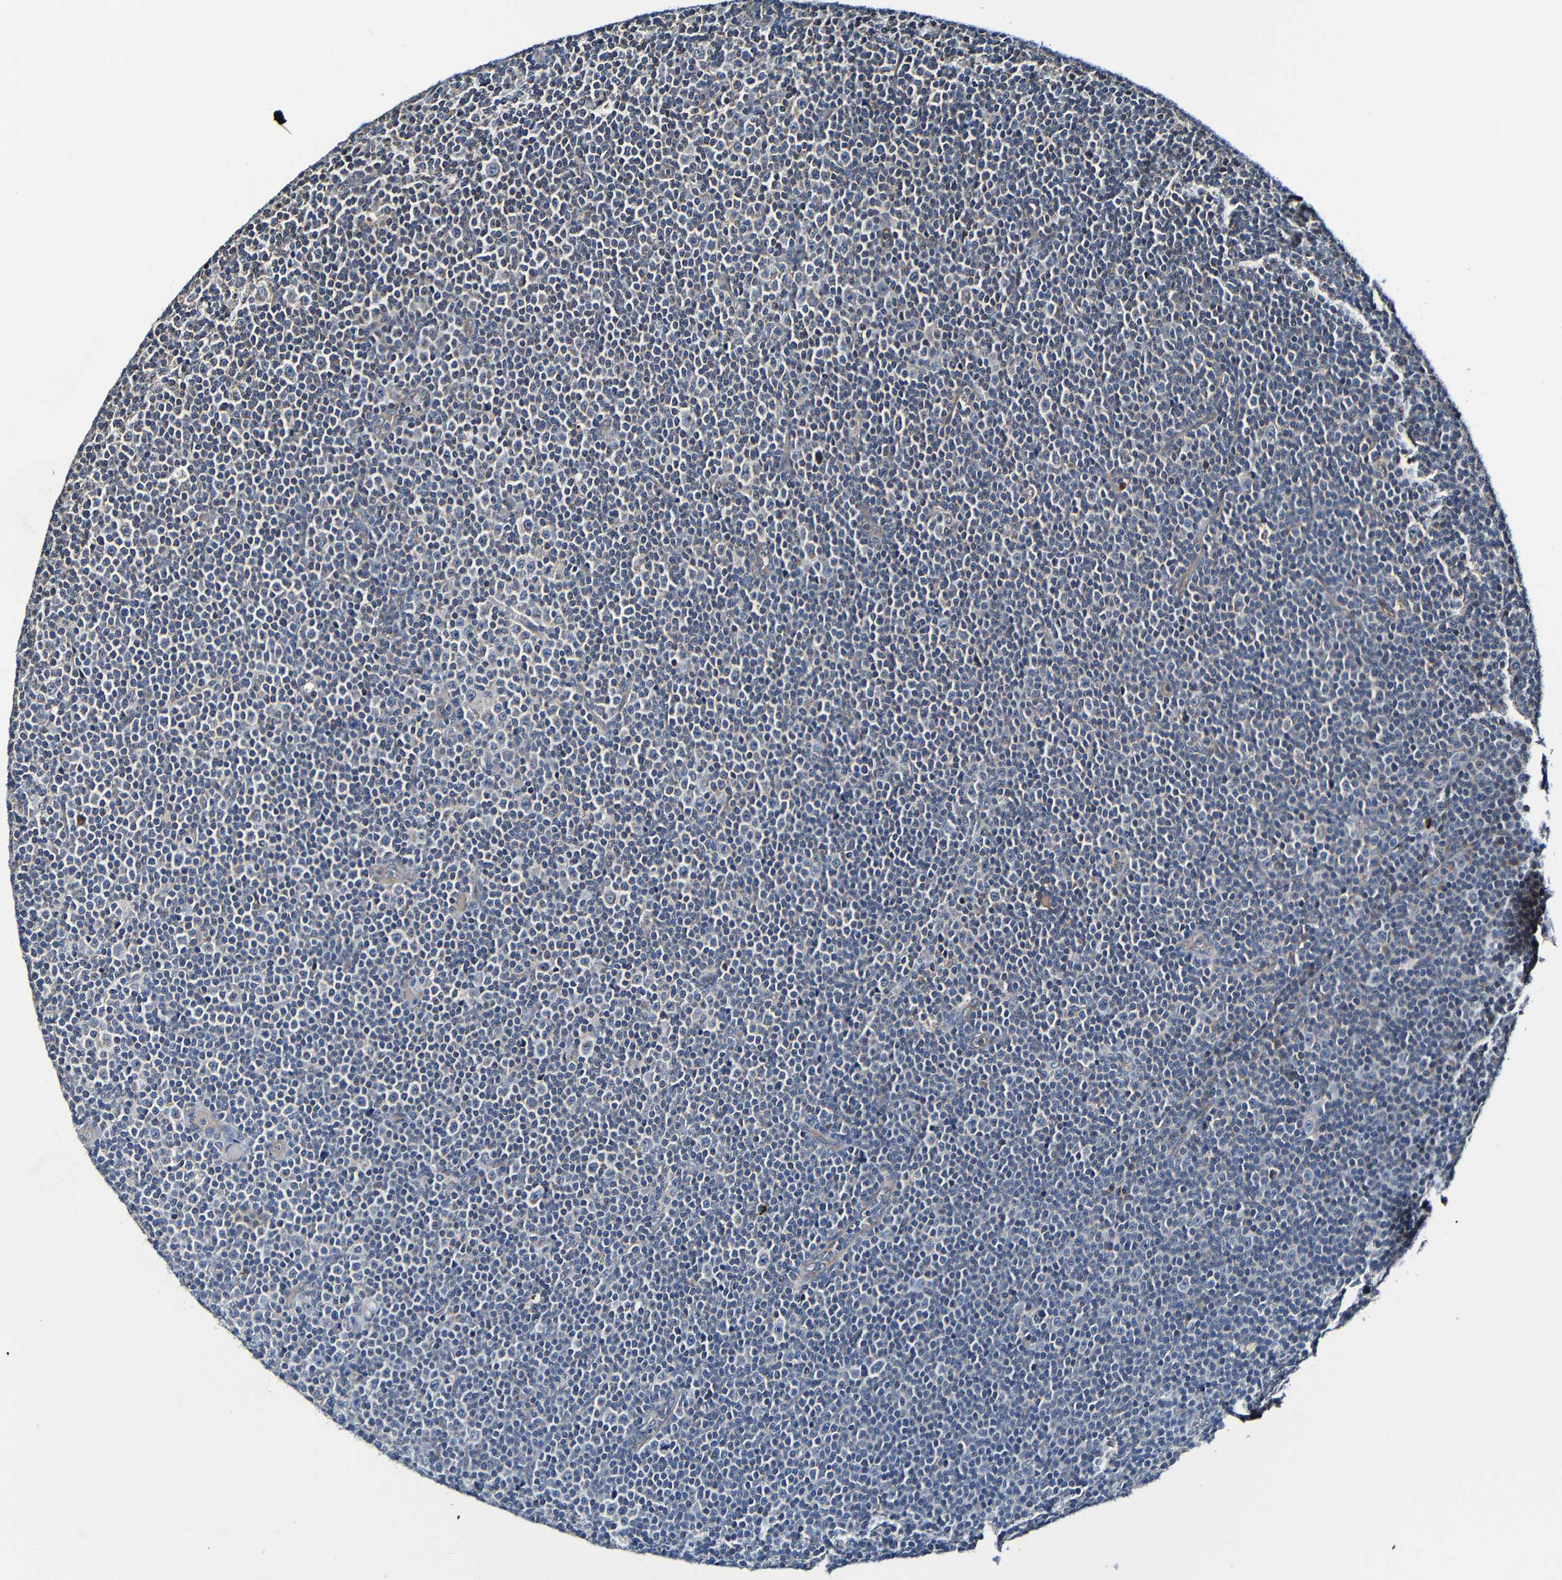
{"staining": {"intensity": "weak", "quantity": "<25%", "location": "cytoplasmic/membranous"}, "tissue": "lymphoma", "cell_type": "Tumor cells", "image_type": "cancer", "snomed": [{"axis": "morphology", "description": "Malignant lymphoma, non-Hodgkin's type, Low grade"}, {"axis": "topography", "description": "Lymph node"}], "caption": "Immunohistochemistry image of human lymphoma stained for a protein (brown), which exhibits no staining in tumor cells.", "gene": "ADAM15", "patient": {"sex": "female", "age": 67}}